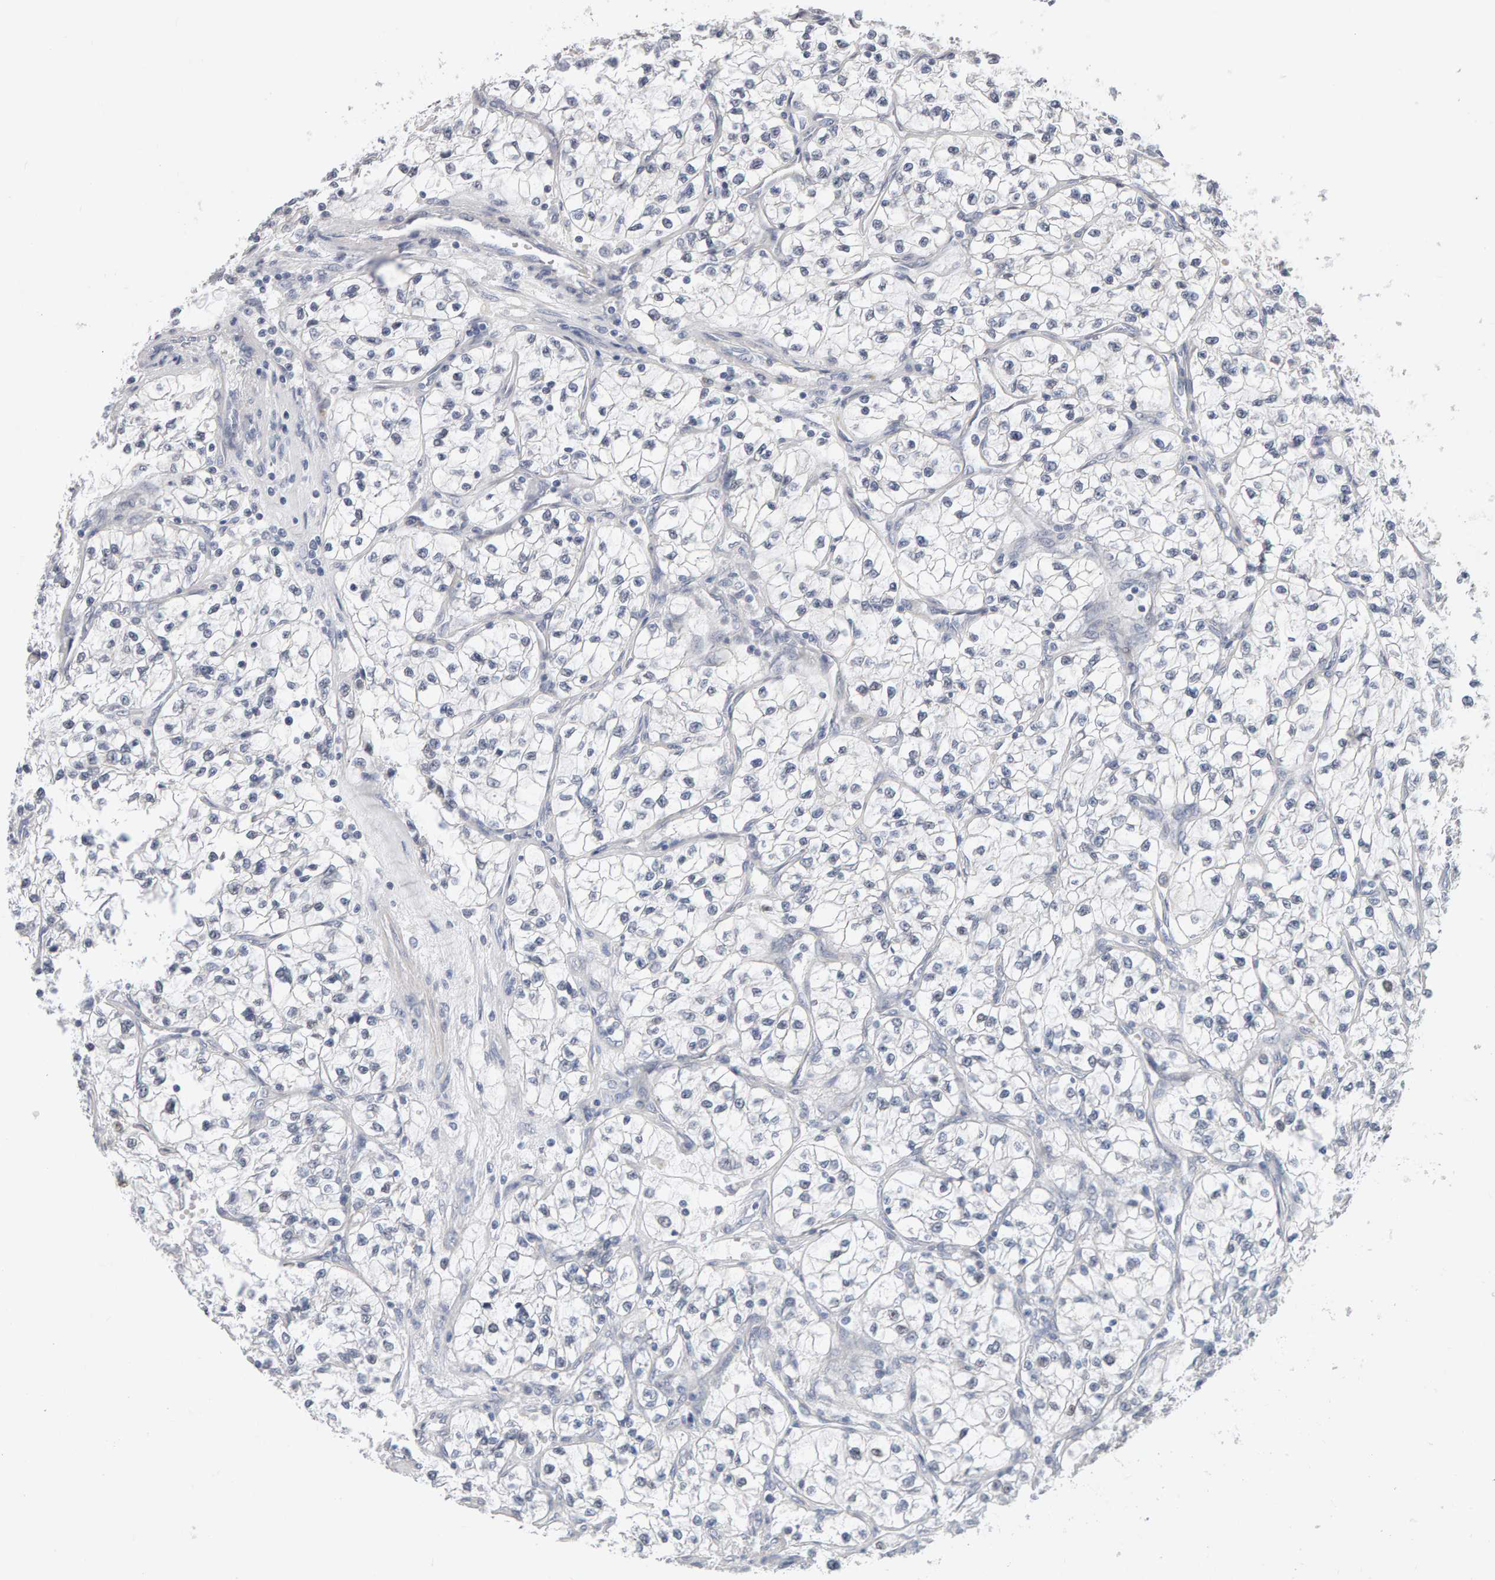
{"staining": {"intensity": "negative", "quantity": "none", "location": "none"}, "tissue": "renal cancer", "cell_type": "Tumor cells", "image_type": "cancer", "snomed": [{"axis": "morphology", "description": "Adenocarcinoma, NOS"}, {"axis": "topography", "description": "Kidney"}], "caption": "Immunohistochemical staining of renal cancer (adenocarcinoma) reveals no significant positivity in tumor cells.", "gene": "HNF4A", "patient": {"sex": "female", "age": 57}}